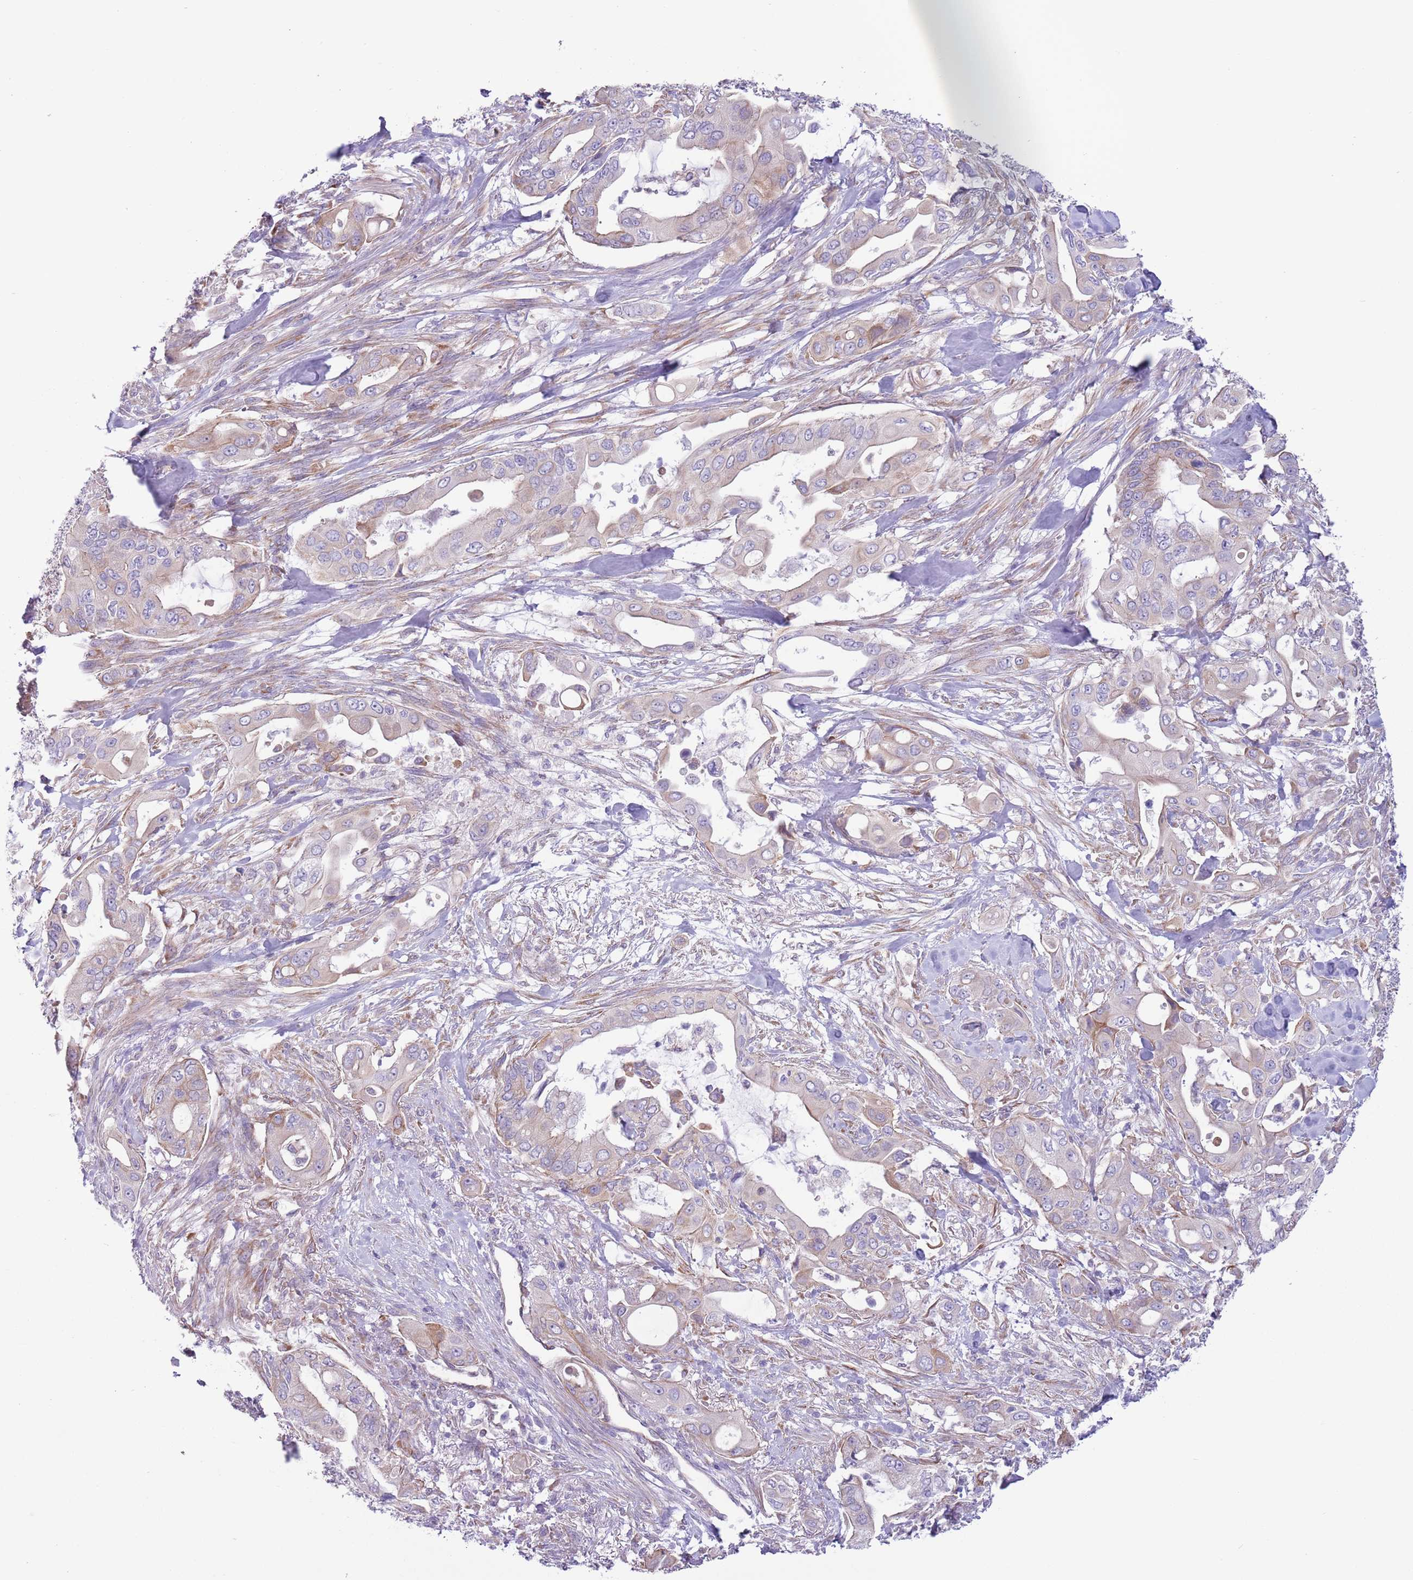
{"staining": {"intensity": "moderate", "quantity": "25%-75%", "location": "cytoplasmic/membranous"}, "tissue": "pancreatic cancer", "cell_type": "Tumor cells", "image_type": "cancer", "snomed": [{"axis": "morphology", "description": "Adenocarcinoma, NOS"}, {"axis": "topography", "description": "Pancreas"}], "caption": "Immunohistochemistry (IHC) micrograph of human pancreatic cancer stained for a protein (brown), which demonstrates medium levels of moderate cytoplasmic/membranous expression in approximately 25%-75% of tumor cells.", "gene": "RBP3", "patient": {"sex": "male", "age": 57}}